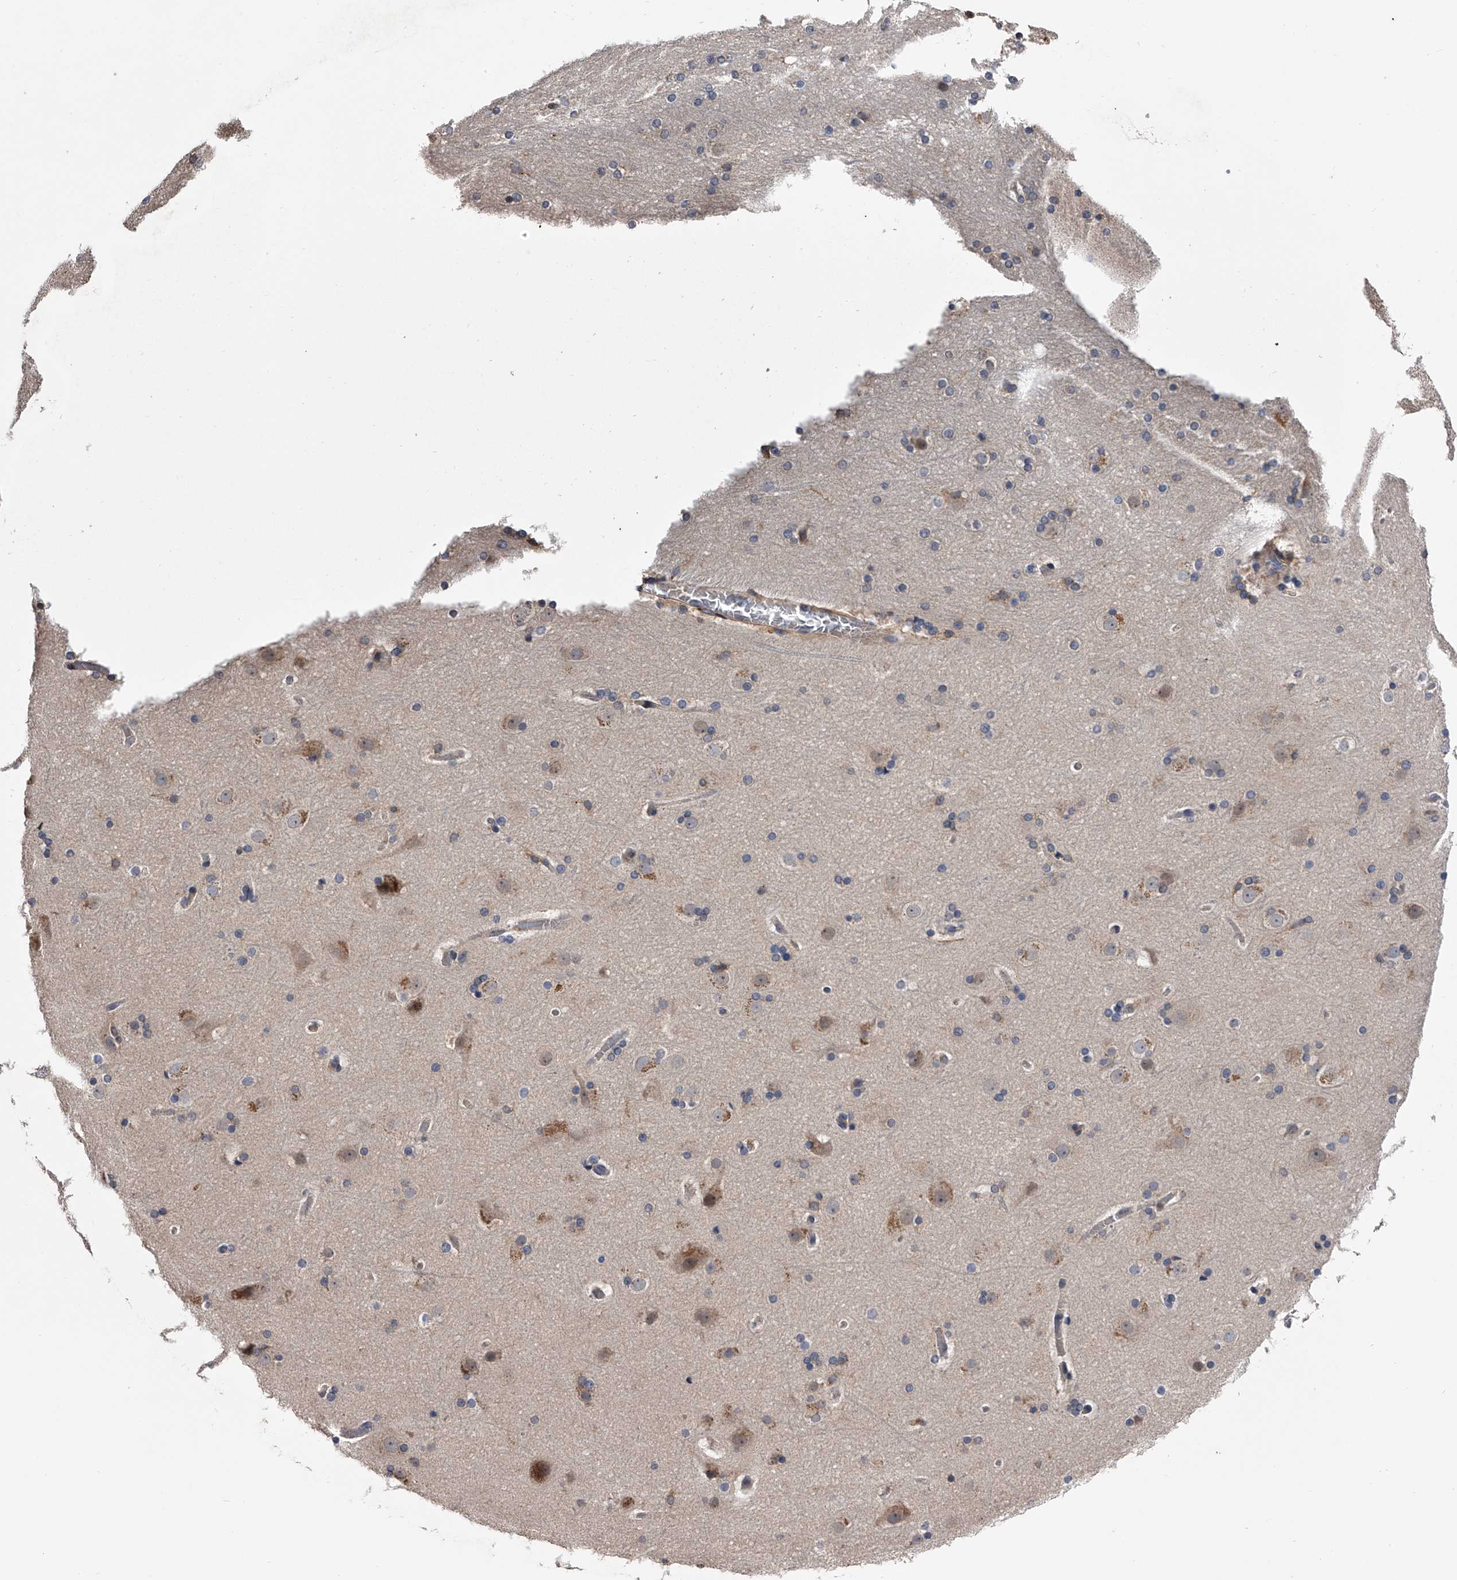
{"staining": {"intensity": "moderate", "quantity": "25%-75%", "location": "cytoplasmic/membranous"}, "tissue": "cerebral cortex", "cell_type": "Endothelial cells", "image_type": "normal", "snomed": [{"axis": "morphology", "description": "Normal tissue, NOS"}, {"axis": "topography", "description": "Cerebral cortex"}], "caption": "Immunohistochemical staining of benign cerebral cortex exhibits moderate cytoplasmic/membranous protein staining in approximately 25%-75% of endothelial cells.", "gene": "PAN3", "patient": {"sex": "male", "age": 57}}